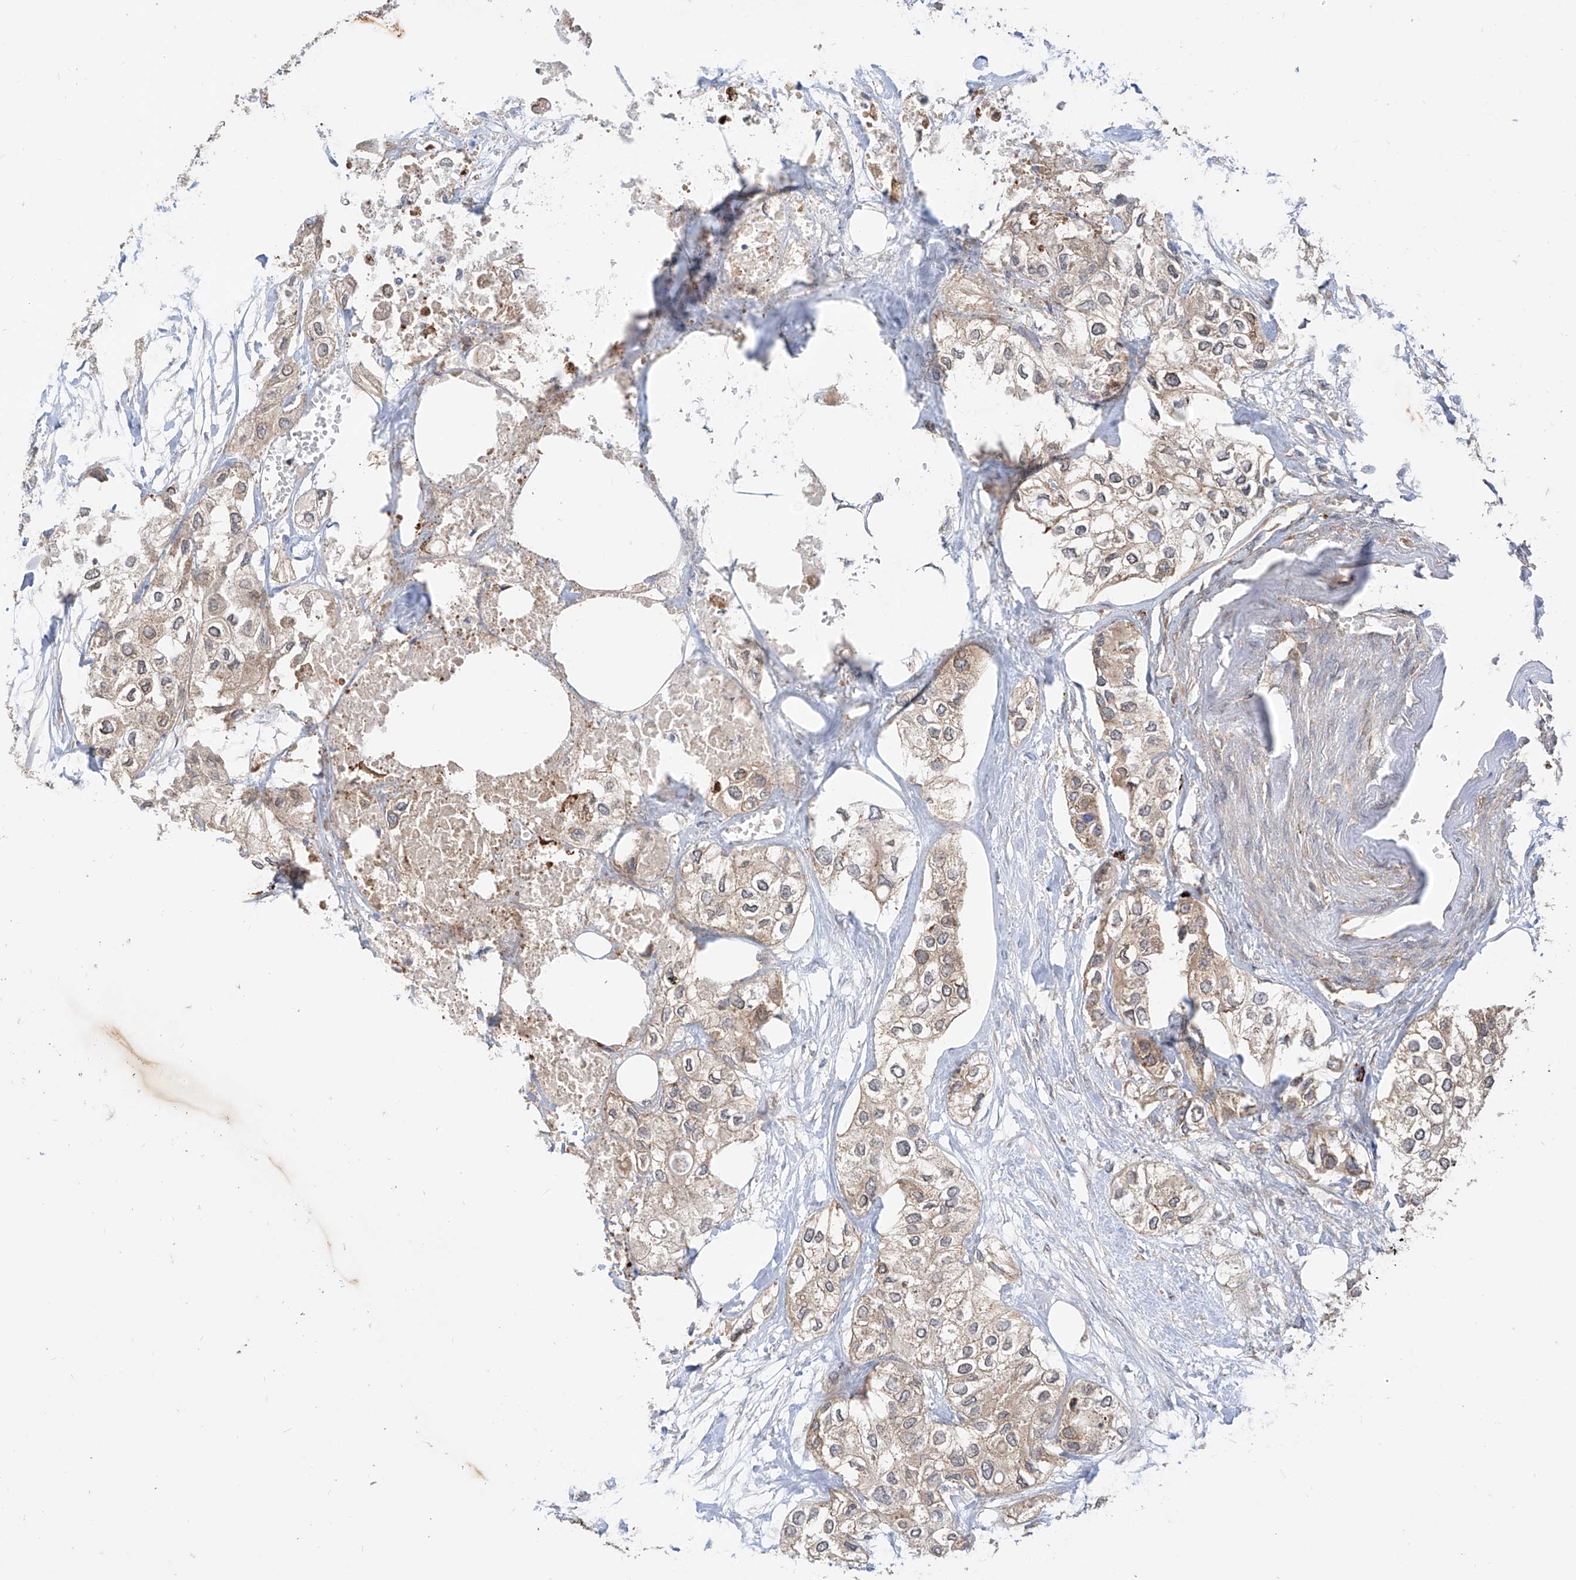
{"staining": {"intensity": "weak", "quantity": "25%-75%", "location": "cytoplasmic/membranous"}, "tissue": "urothelial cancer", "cell_type": "Tumor cells", "image_type": "cancer", "snomed": [{"axis": "morphology", "description": "Urothelial carcinoma, High grade"}, {"axis": "topography", "description": "Urinary bladder"}], "caption": "This is a micrograph of IHC staining of urothelial cancer, which shows weak expression in the cytoplasmic/membranous of tumor cells.", "gene": "MTUS2", "patient": {"sex": "male", "age": 64}}